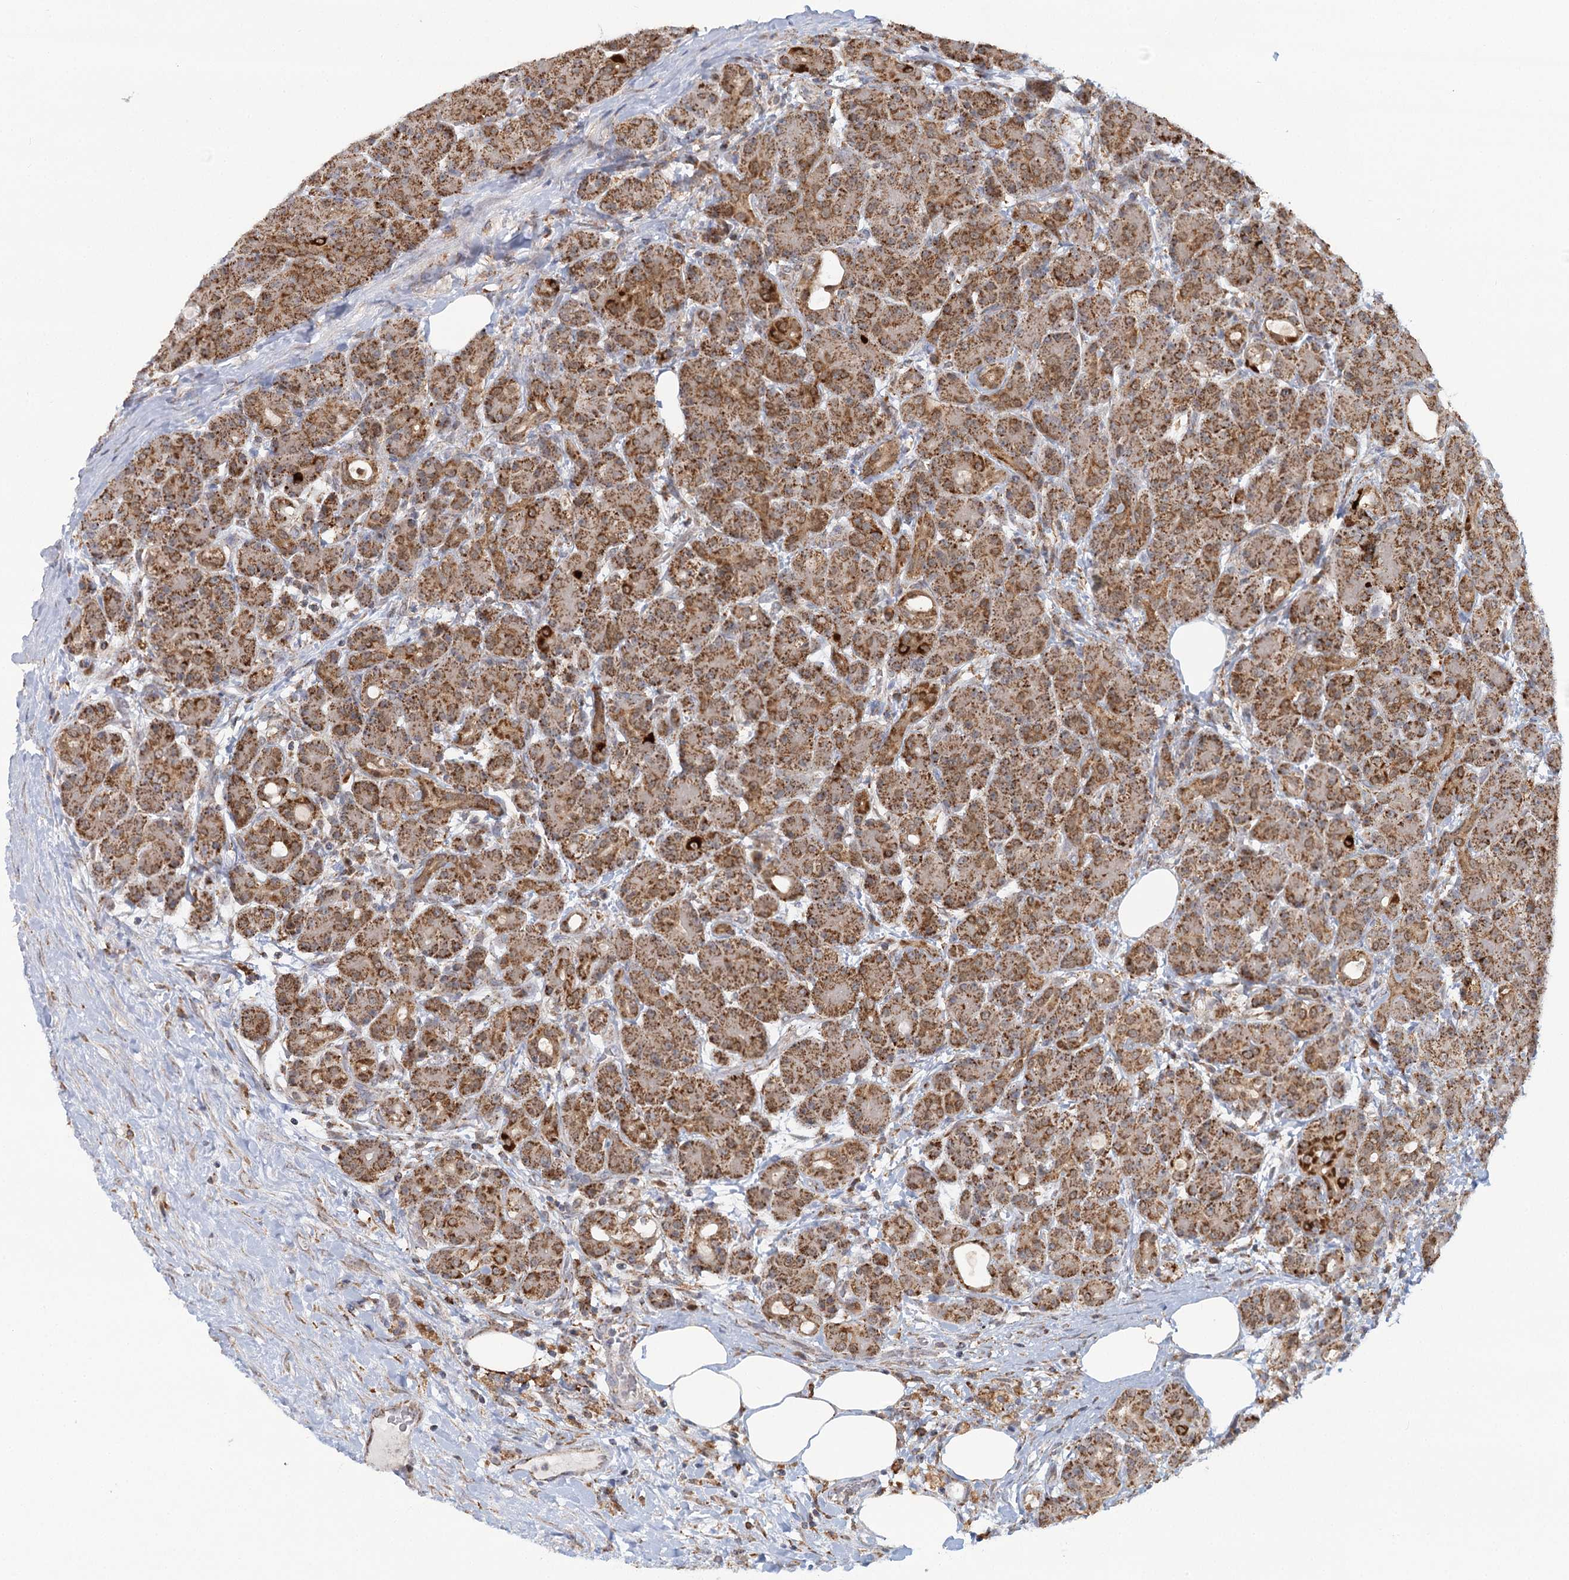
{"staining": {"intensity": "strong", "quantity": ">75%", "location": "cytoplasmic/membranous"}, "tissue": "pancreas", "cell_type": "Exocrine glandular cells", "image_type": "normal", "snomed": [{"axis": "morphology", "description": "Normal tissue, NOS"}, {"axis": "topography", "description": "Pancreas"}], "caption": "This photomicrograph shows IHC staining of benign human pancreas, with high strong cytoplasmic/membranous staining in approximately >75% of exocrine glandular cells.", "gene": "TAS1R1", "patient": {"sex": "male", "age": 63}}